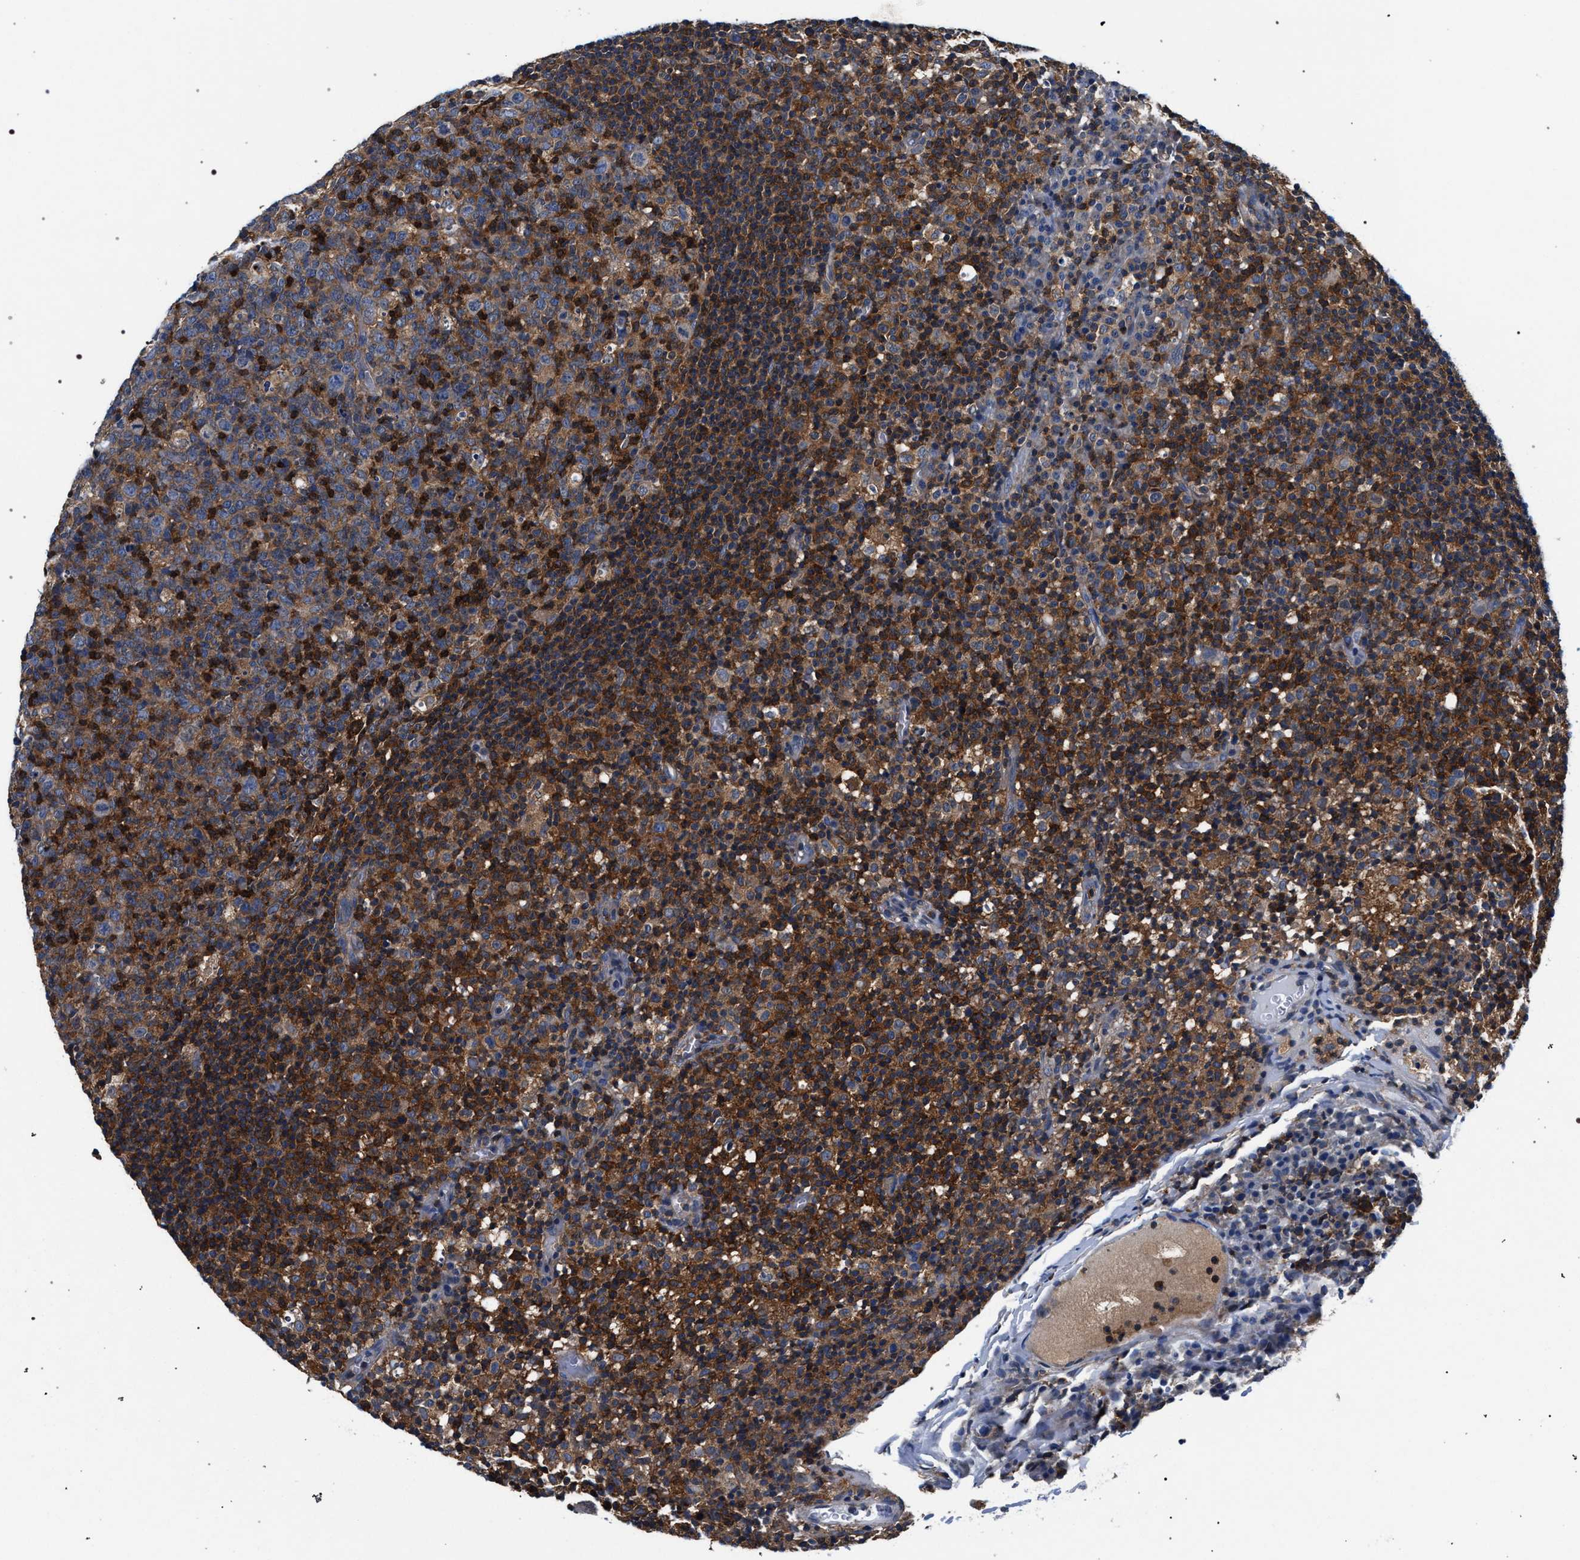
{"staining": {"intensity": "moderate", "quantity": "25%-75%", "location": "cytoplasmic/membranous"}, "tissue": "lymph node", "cell_type": "Germinal center cells", "image_type": "normal", "snomed": [{"axis": "morphology", "description": "Normal tissue, NOS"}, {"axis": "morphology", "description": "Inflammation, NOS"}, {"axis": "topography", "description": "Lymph node"}], "caption": "Immunohistochemical staining of normal lymph node exhibits moderate cytoplasmic/membranous protein positivity in about 25%-75% of germinal center cells. (IHC, brightfield microscopy, high magnification).", "gene": "LASP1", "patient": {"sex": "male", "age": 55}}